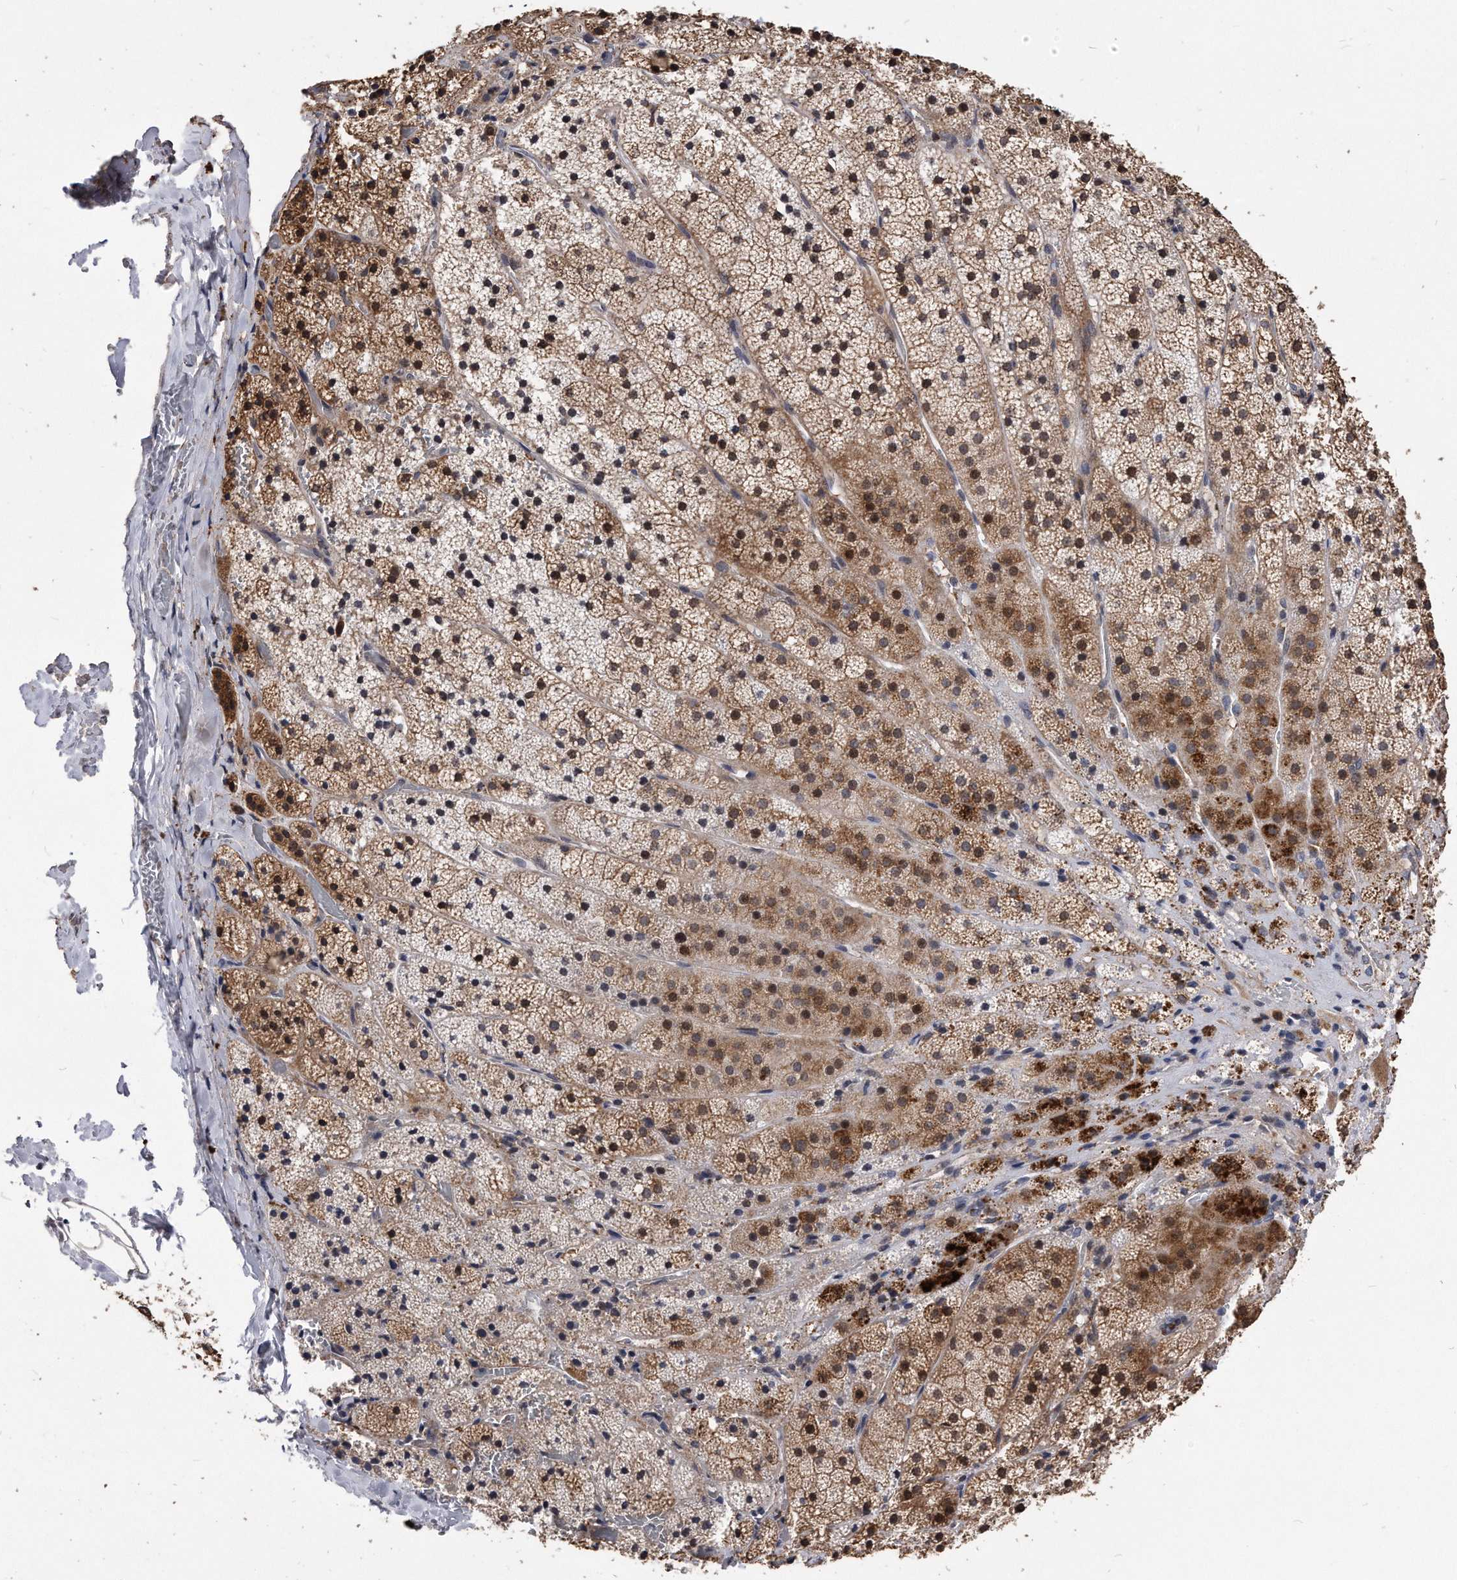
{"staining": {"intensity": "strong", "quantity": "25%-75%", "location": "cytoplasmic/membranous"}, "tissue": "adrenal gland", "cell_type": "Glandular cells", "image_type": "normal", "snomed": [{"axis": "morphology", "description": "Normal tissue, NOS"}, {"axis": "topography", "description": "Adrenal gland"}], "caption": "Adrenal gland stained with a protein marker displays strong staining in glandular cells.", "gene": "IL20RA", "patient": {"sex": "female", "age": 44}}